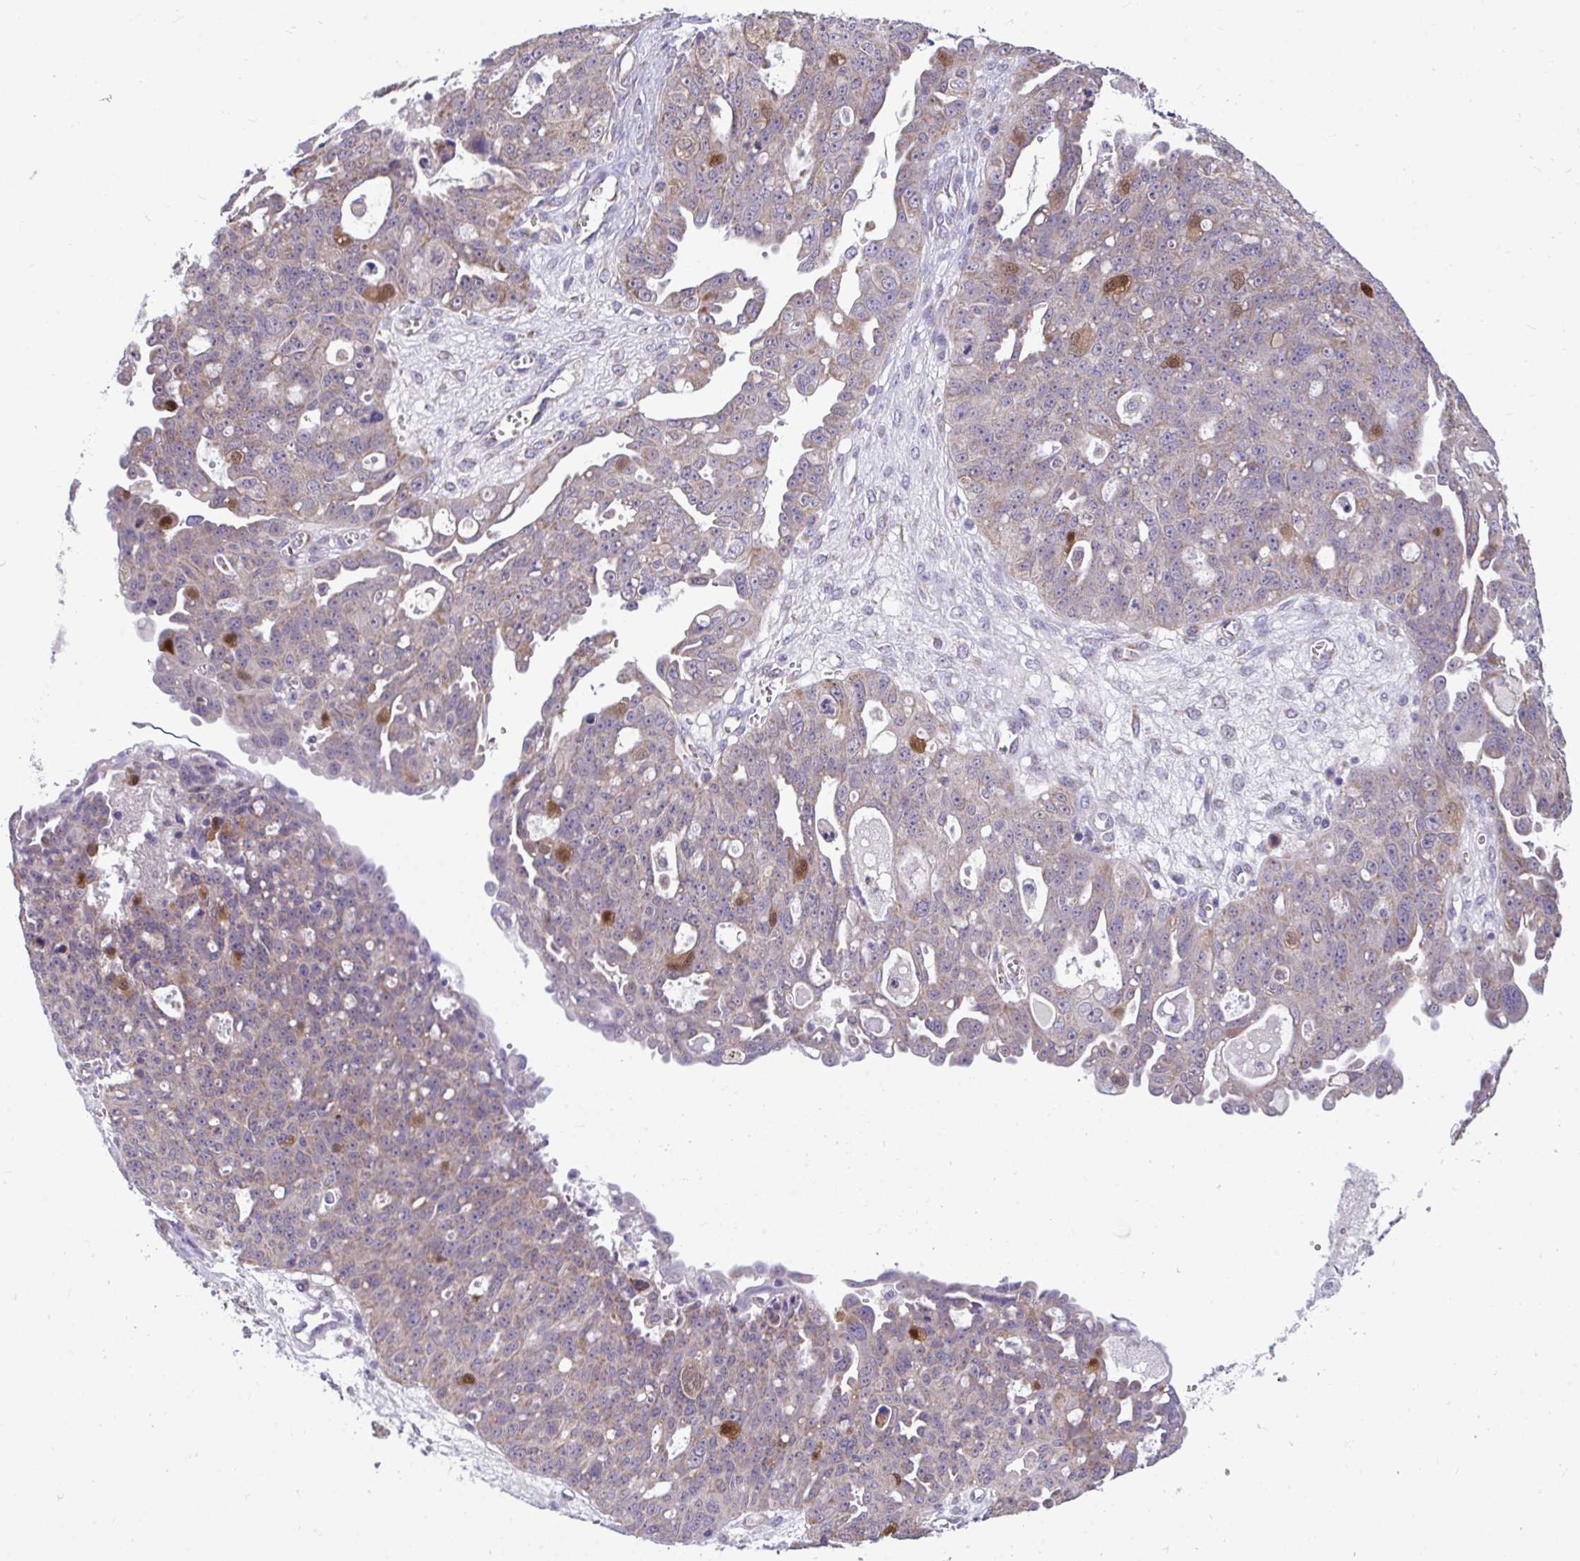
{"staining": {"intensity": "moderate", "quantity": "<25%", "location": "cytoplasmic/membranous"}, "tissue": "ovarian cancer", "cell_type": "Tumor cells", "image_type": "cancer", "snomed": [{"axis": "morphology", "description": "Carcinoma, endometroid"}, {"axis": "topography", "description": "Ovary"}], "caption": "Immunohistochemistry (IHC) (DAB) staining of human ovarian cancer (endometroid carcinoma) reveals moderate cytoplasmic/membranous protein expression in about <25% of tumor cells. (brown staining indicates protein expression, while blue staining denotes nuclei).", "gene": "SARS2", "patient": {"sex": "female", "age": 70}}